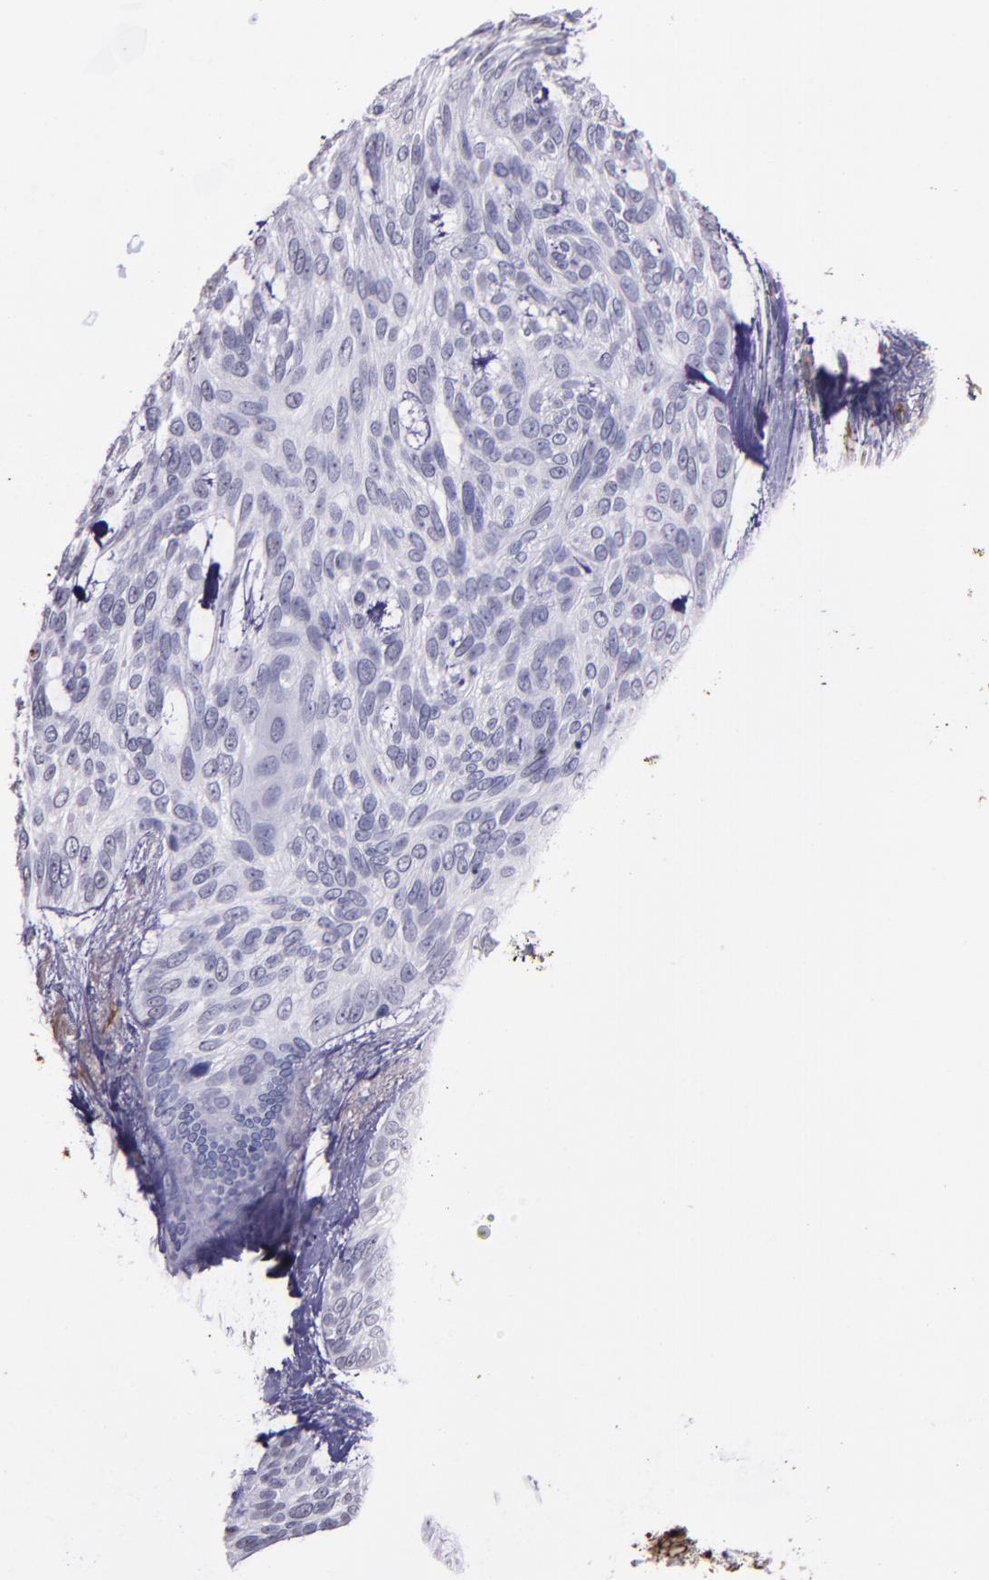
{"staining": {"intensity": "negative", "quantity": "none", "location": "none"}, "tissue": "skin cancer", "cell_type": "Tumor cells", "image_type": "cancer", "snomed": [{"axis": "morphology", "description": "Normal tissue, NOS"}, {"axis": "morphology", "description": "Basal cell carcinoma"}, {"axis": "topography", "description": "Skin"}], "caption": "DAB (3,3'-diaminobenzidine) immunohistochemical staining of human skin basal cell carcinoma shows no significant positivity in tumor cells.", "gene": "A2M", "patient": {"sex": "female", "age": 71}}